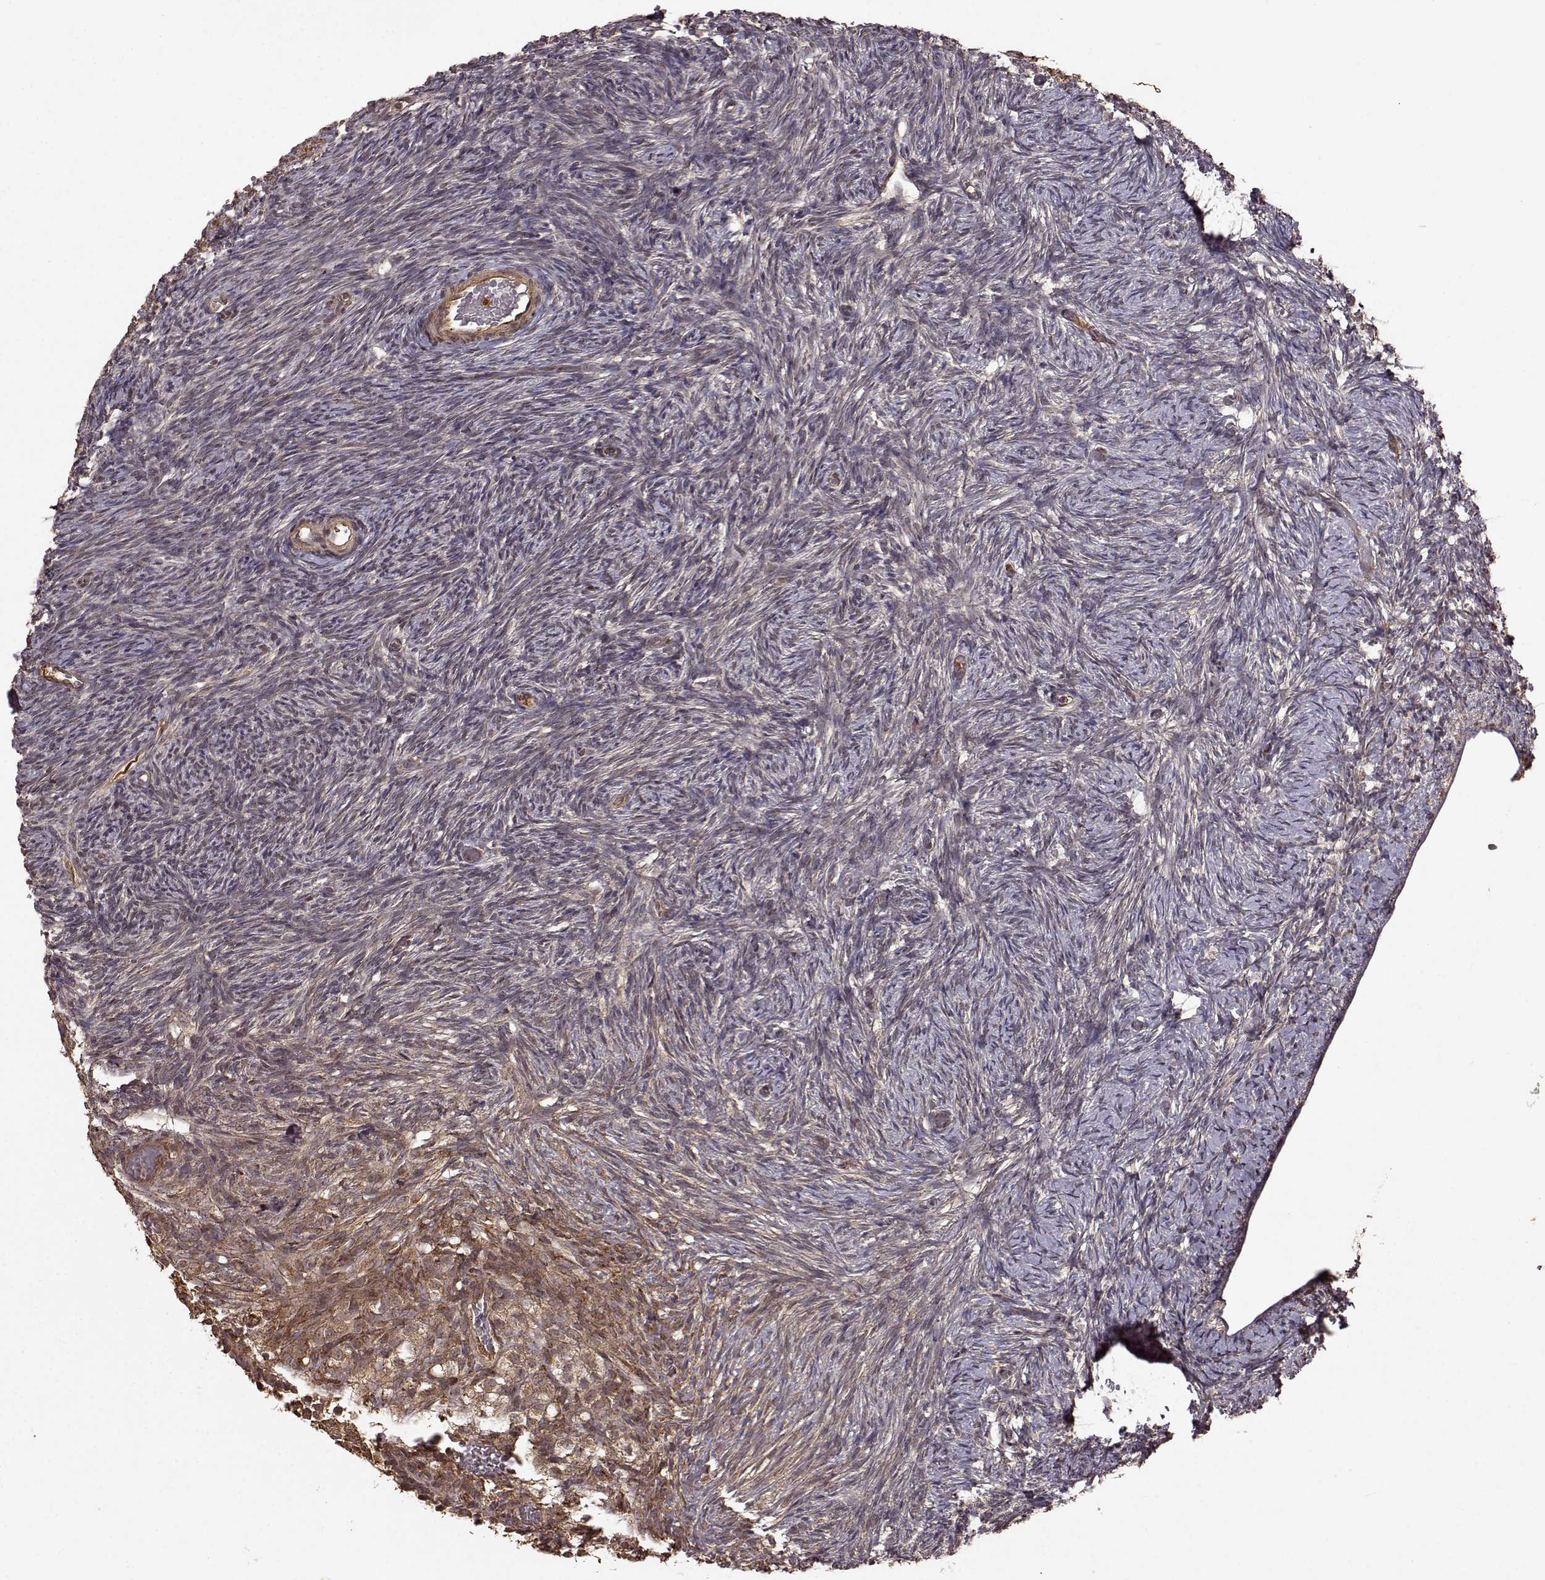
{"staining": {"intensity": "moderate", "quantity": "<25%", "location": "cytoplasmic/membranous"}, "tissue": "ovary", "cell_type": "Ovarian stroma cells", "image_type": "normal", "snomed": [{"axis": "morphology", "description": "Normal tissue, NOS"}, {"axis": "topography", "description": "Ovary"}], "caption": "Protein expression analysis of normal ovary reveals moderate cytoplasmic/membranous positivity in approximately <25% of ovarian stroma cells.", "gene": "FSTL1", "patient": {"sex": "female", "age": 39}}